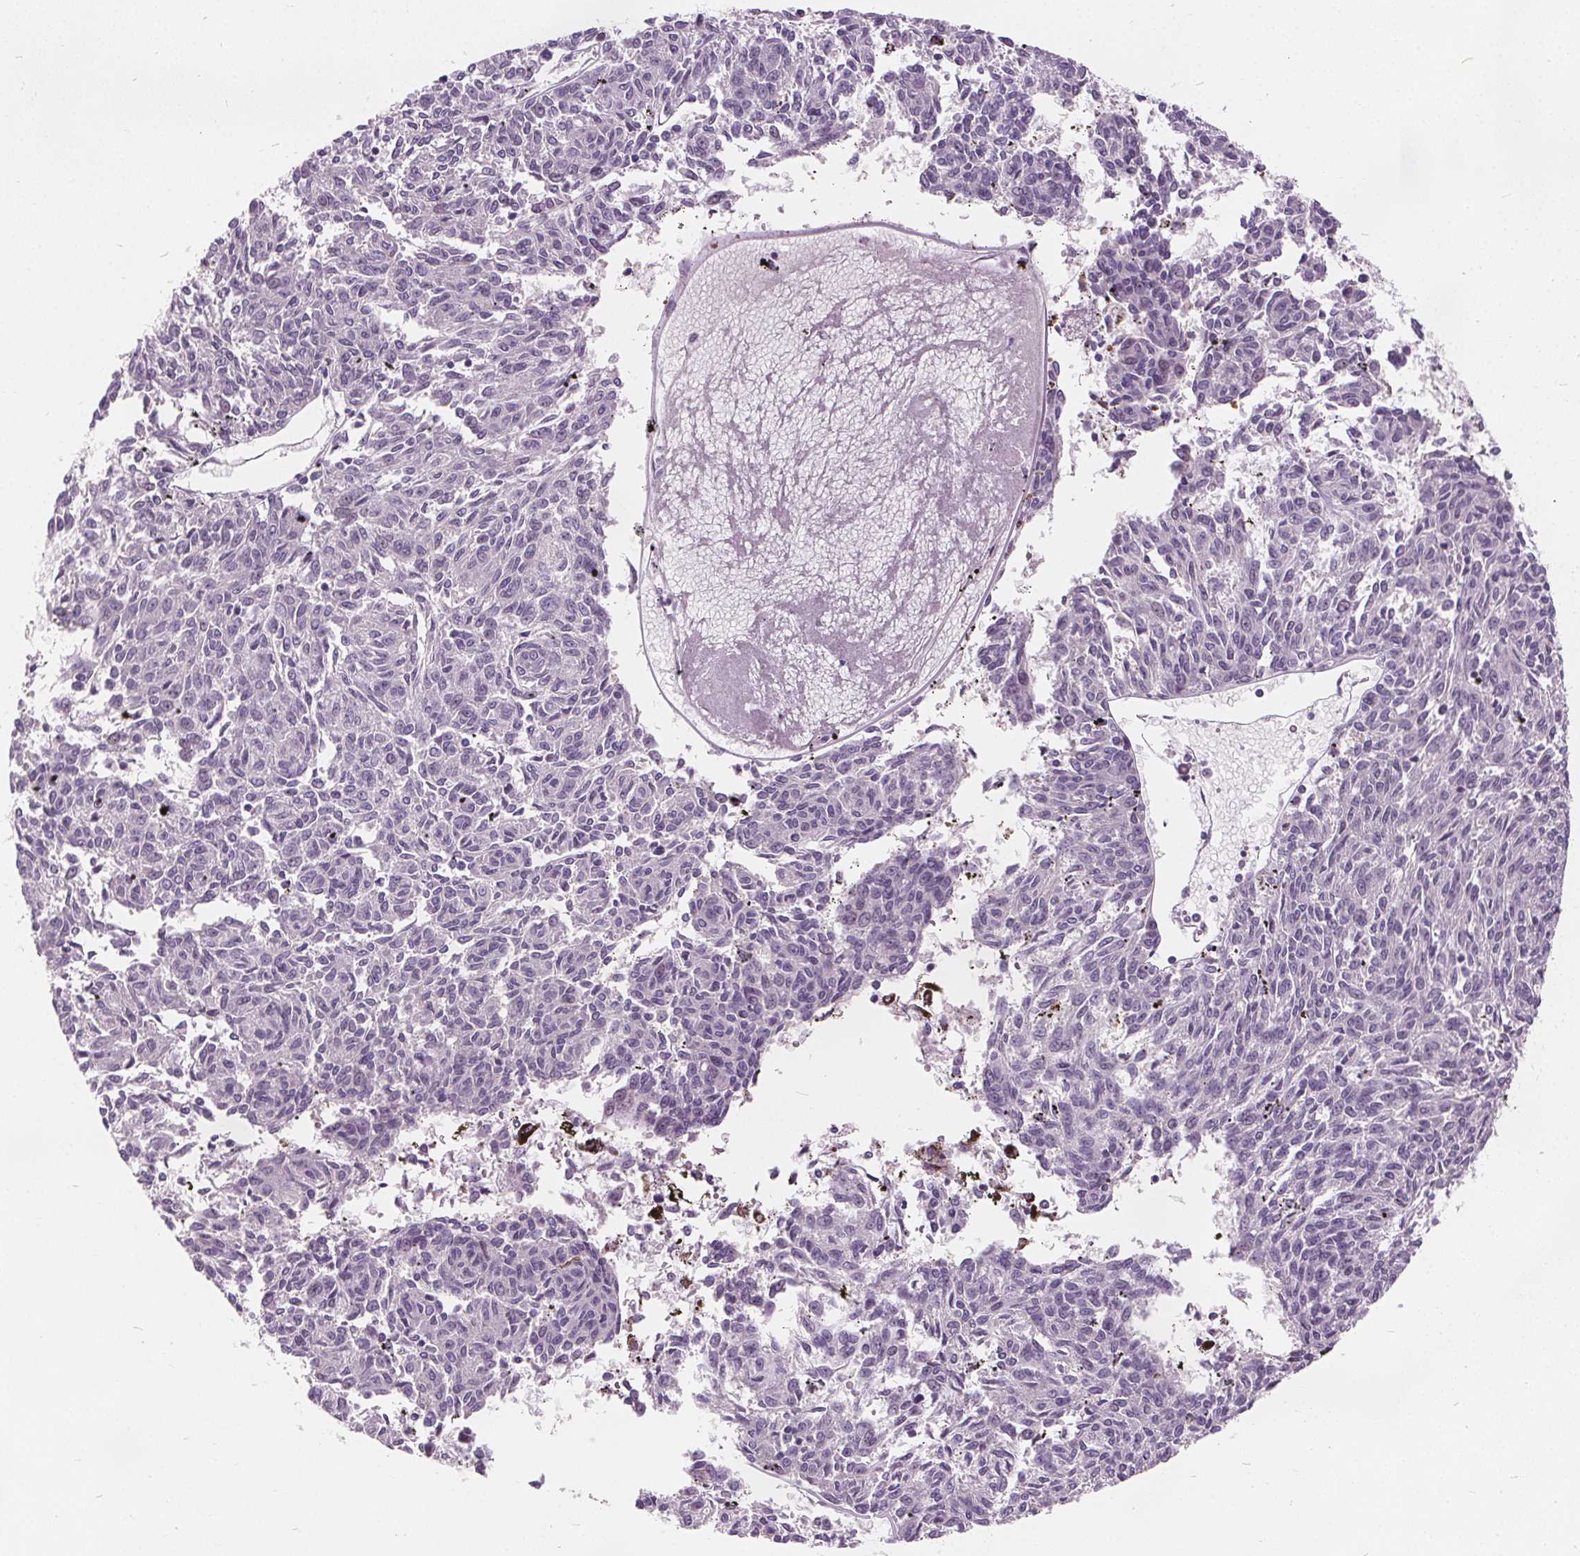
{"staining": {"intensity": "negative", "quantity": "none", "location": "none"}, "tissue": "melanoma", "cell_type": "Tumor cells", "image_type": "cancer", "snomed": [{"axis": "morphology", "description": "Malignant melanoma, NOS"}, {"axis": "topography", "description": "Skin"}], "caption": "Immunohistochemistry (IHC) histopathology image of melanoma stained for a protein (brown), which demonstrates no expression in tumor cells. (Brightfield microscopy of DAB IHC at high magnification).", "gene": "ACOX2", "patient": {"sex": "female", "age": 72}}